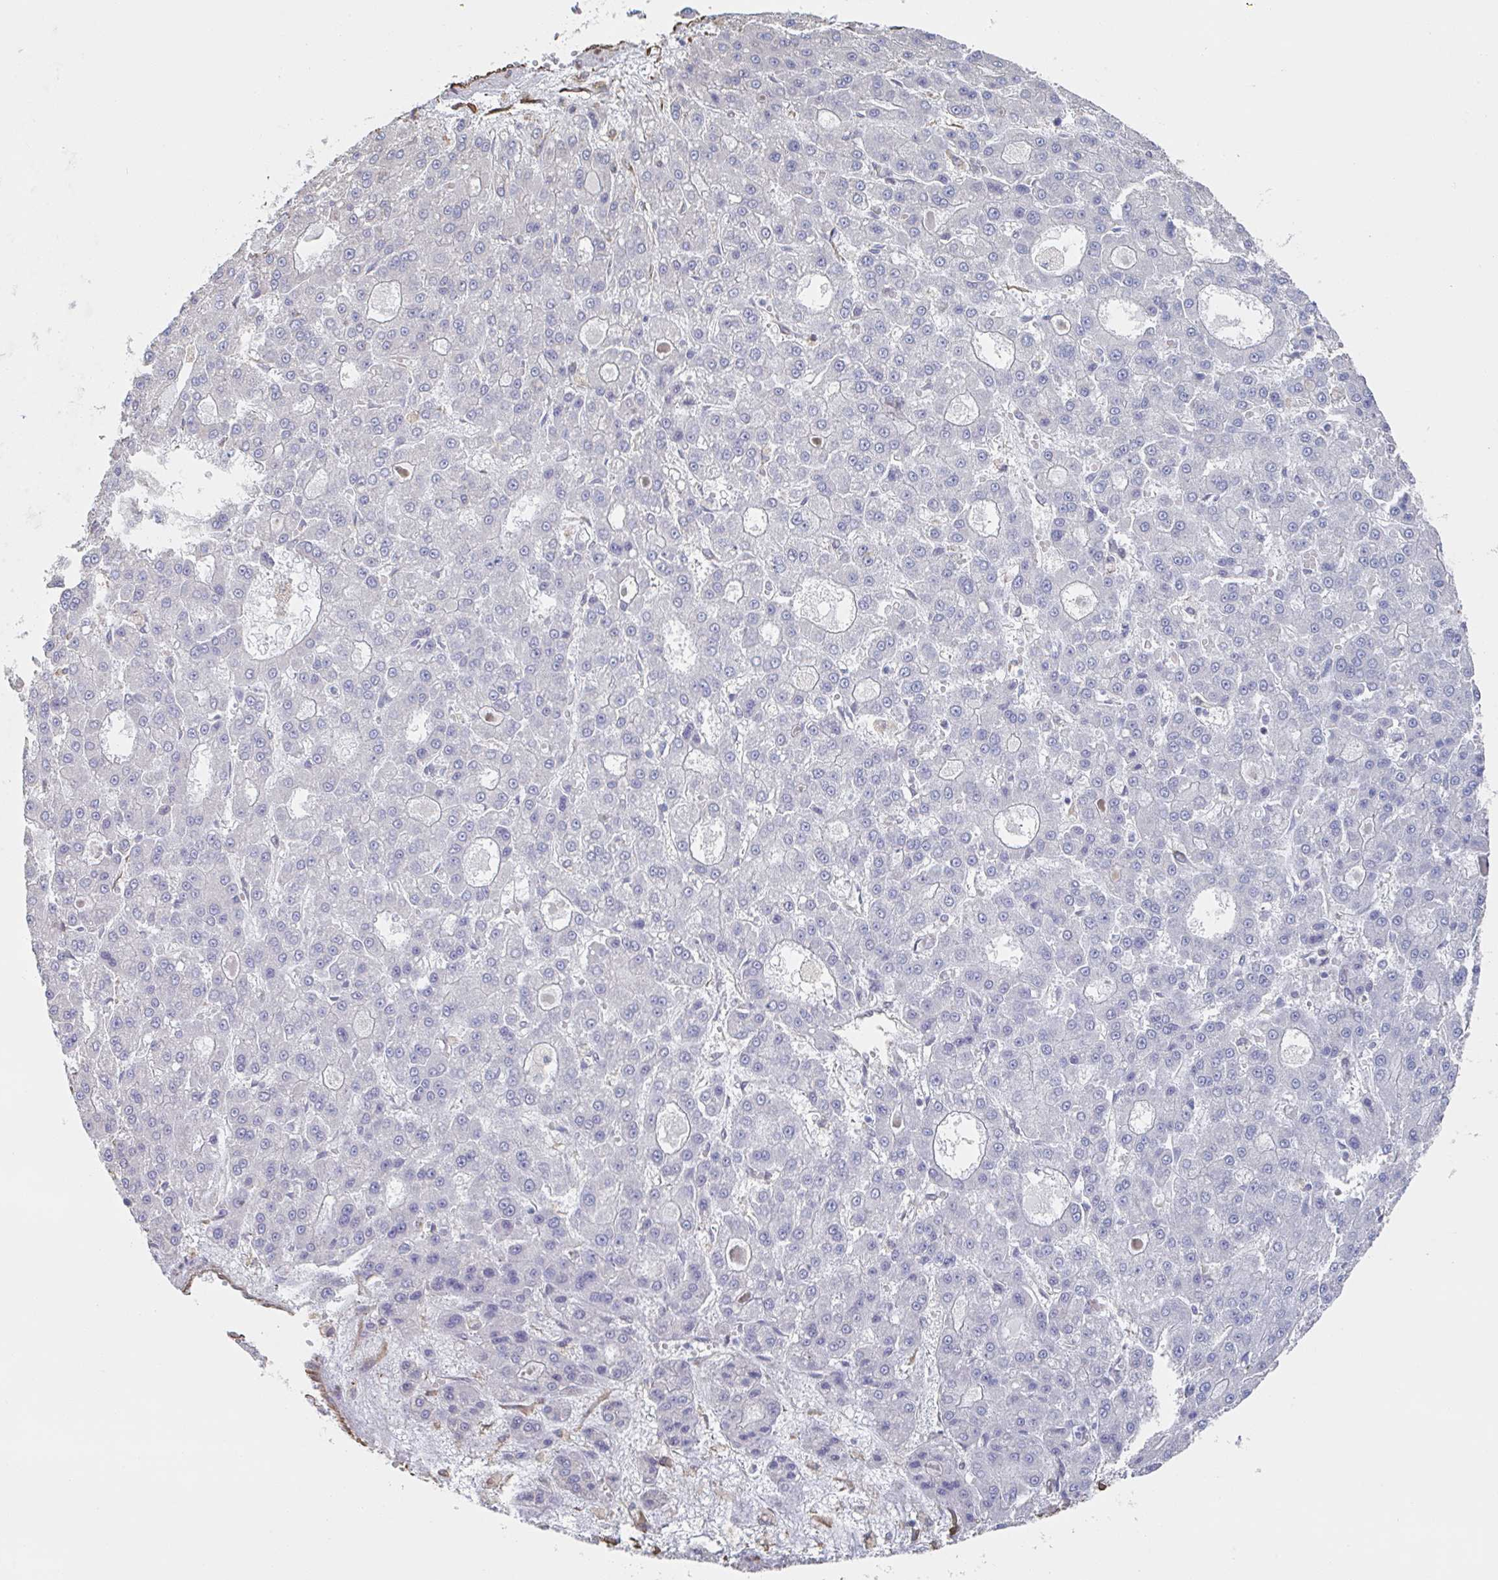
{"staining": {"intensity": "negative", "quantity": "none", "location": "none"}, "tissue": "liver cancer", "cell_type": "Tumor cells", "image_type": "cancer", "snomed": [{"axis": "morphology", "description": "Carcinoma, Hepatocellular, NOS"}, {"axis": "topography", "description": "Liver"}], "caption": "Liver cancer (hepatocellular carcinoma) stained for a protein using immunohistochemistry exhibits no positivity tumor cells.", "gene": "RAB5IF", "patient": {"sex": "male", "age": 70}}